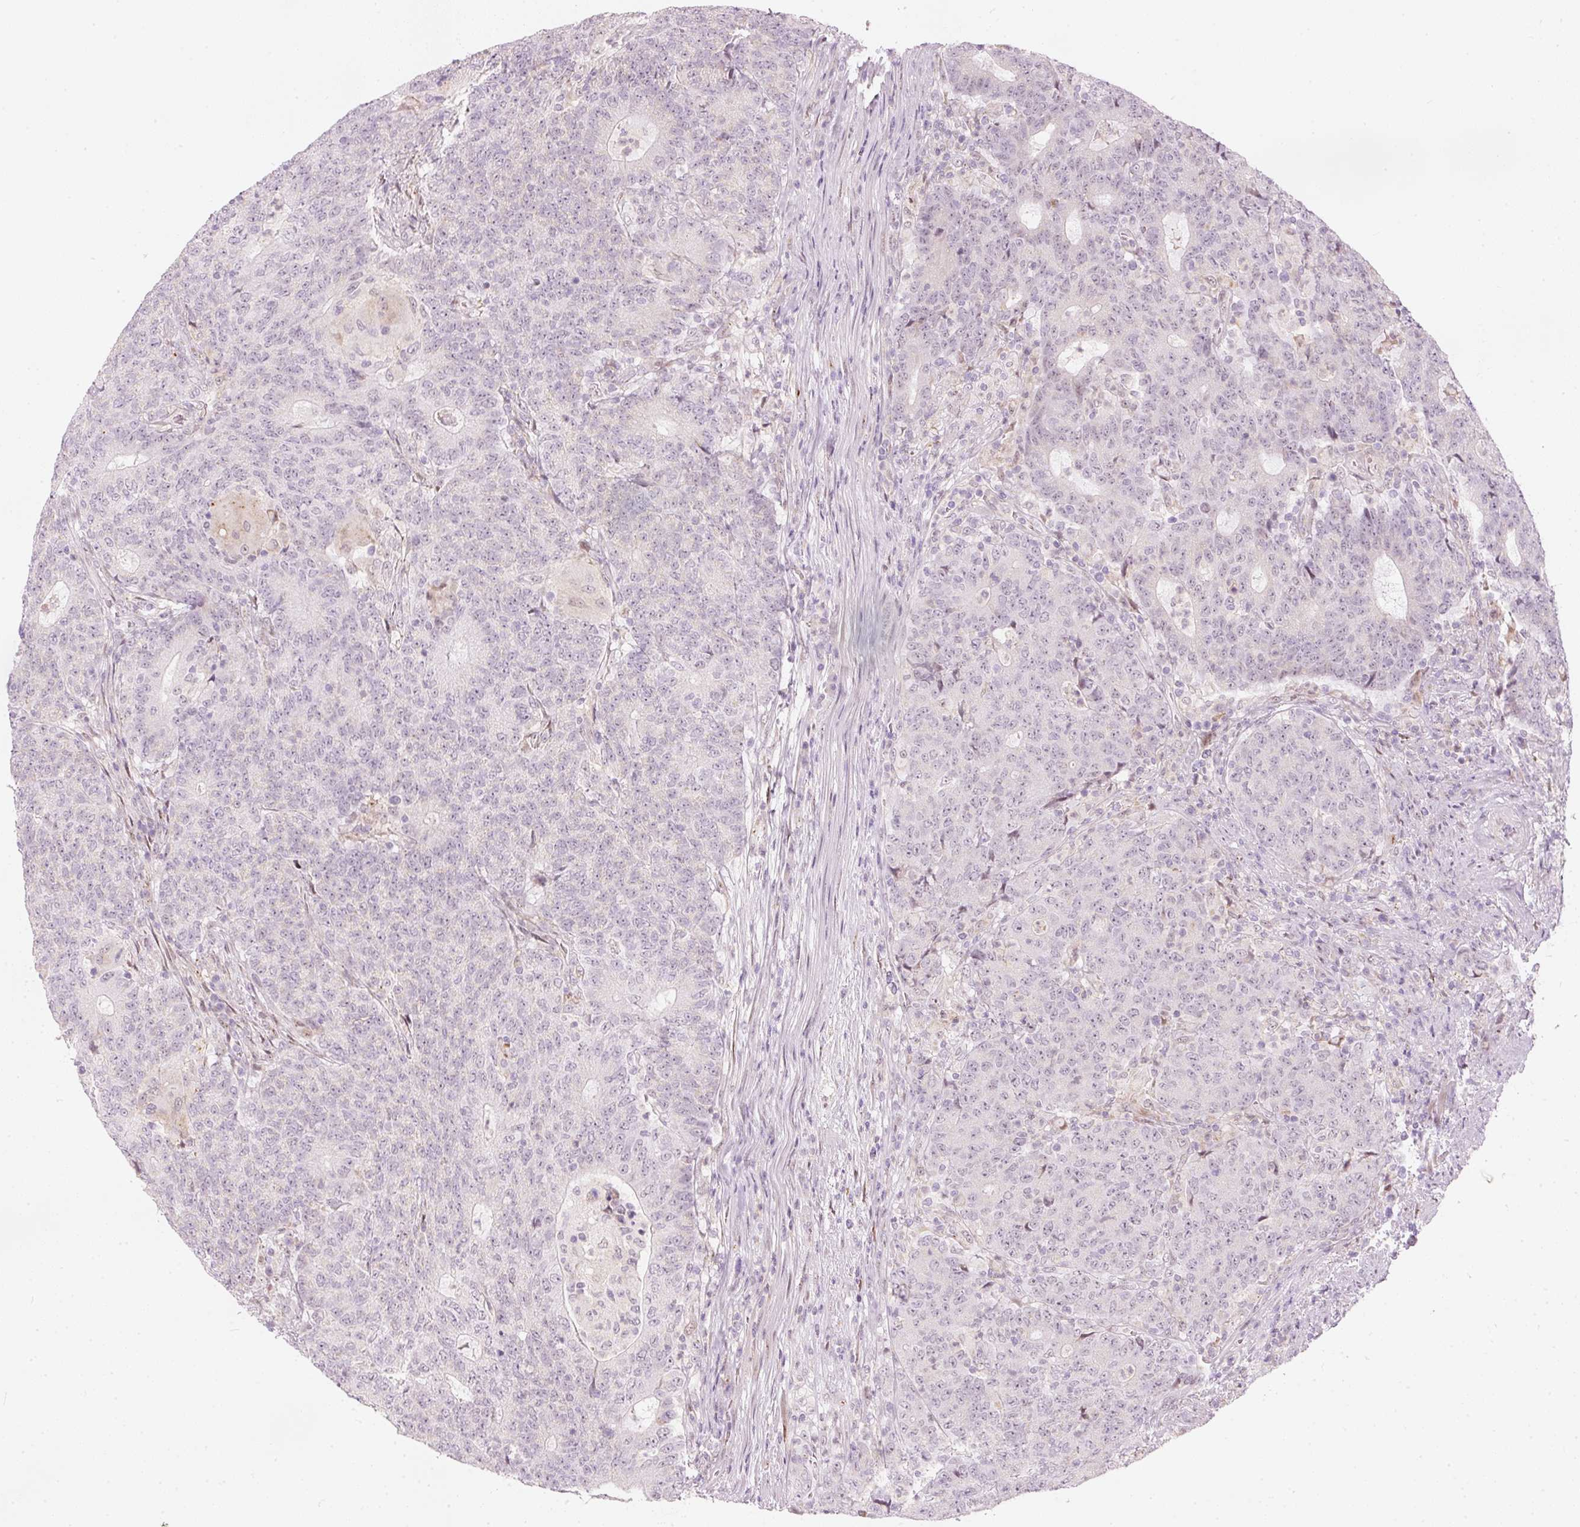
{"staining": {"intensity": "negative", "quantity": "none", "location": "none"}, "tissue": "colorectal cancer", "cell_type": "Tumor cells", "image_type": "cancer", "snomed": [{"axis": "morphology", "description": "Adenocarcinoma, NOS"}, {"axis": "topography", "description": "Colon"}], "caption": "This is an immunohistochemistry (IHC) image of colorectal cancer. There is no expression in tumor cells.", "gene": "RNF39", "patient": {"sex": "female", "age": 75}}